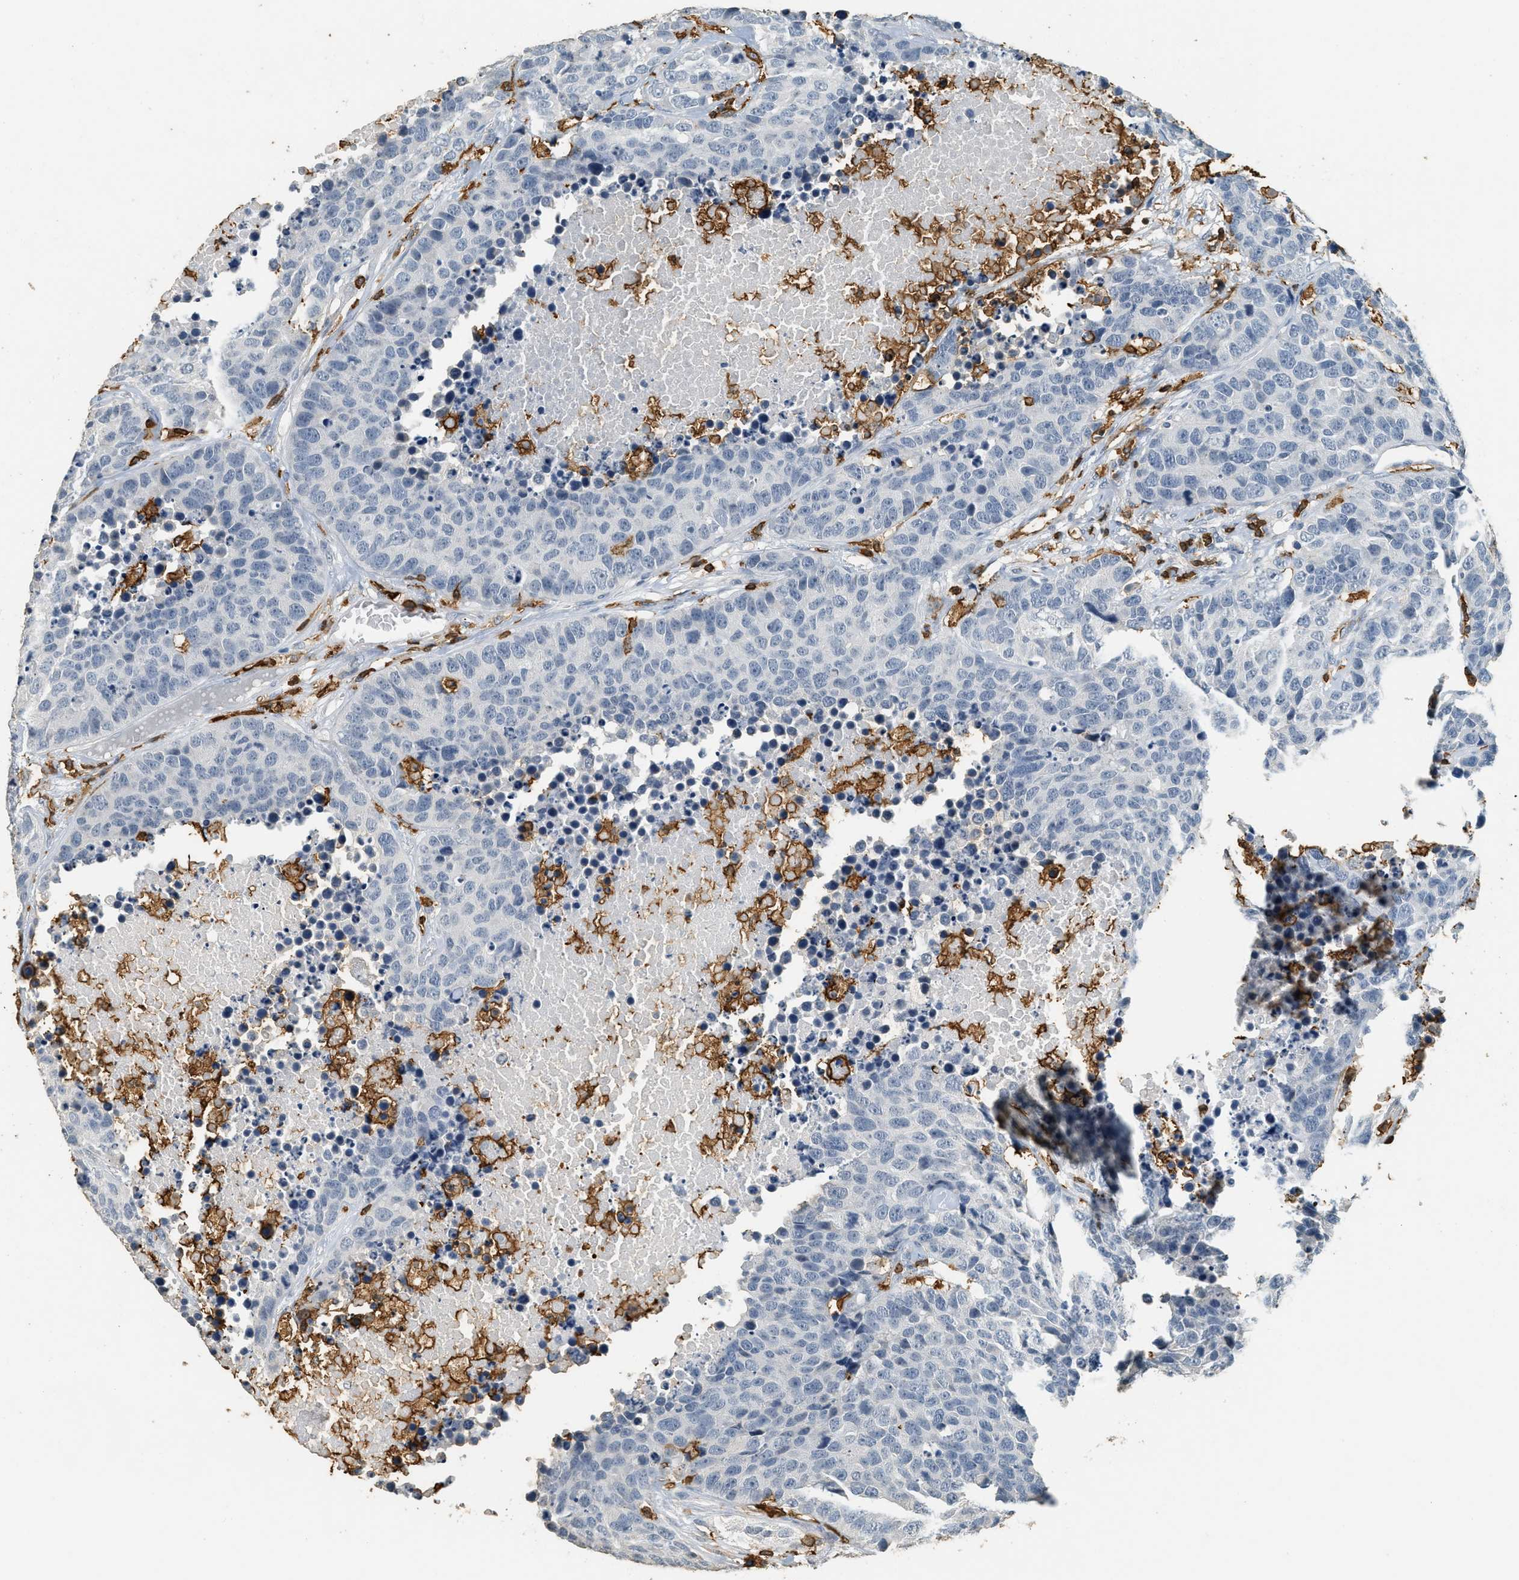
{"staining": {"intensity": "negative", "quantity": "none", "location": "none"}, "tissue": "carcinoid", "cell_type": "Tumor cells", "image_type": "cancer", "snomed": [{"axis": "morphology", "description": "Carcinoid, malignant, NOS"}, {"axis": "topography", "description": "Lung"}], "caption": "High power microscopy histopathology image of an IHC micrograph of carcinoid, revealing no significant positivity in tumor cells. (Brightfield microscopy of DAB IHC at high magnification).", "gene": "LSP1", "patient": {"sex": "male", "age": 60}}